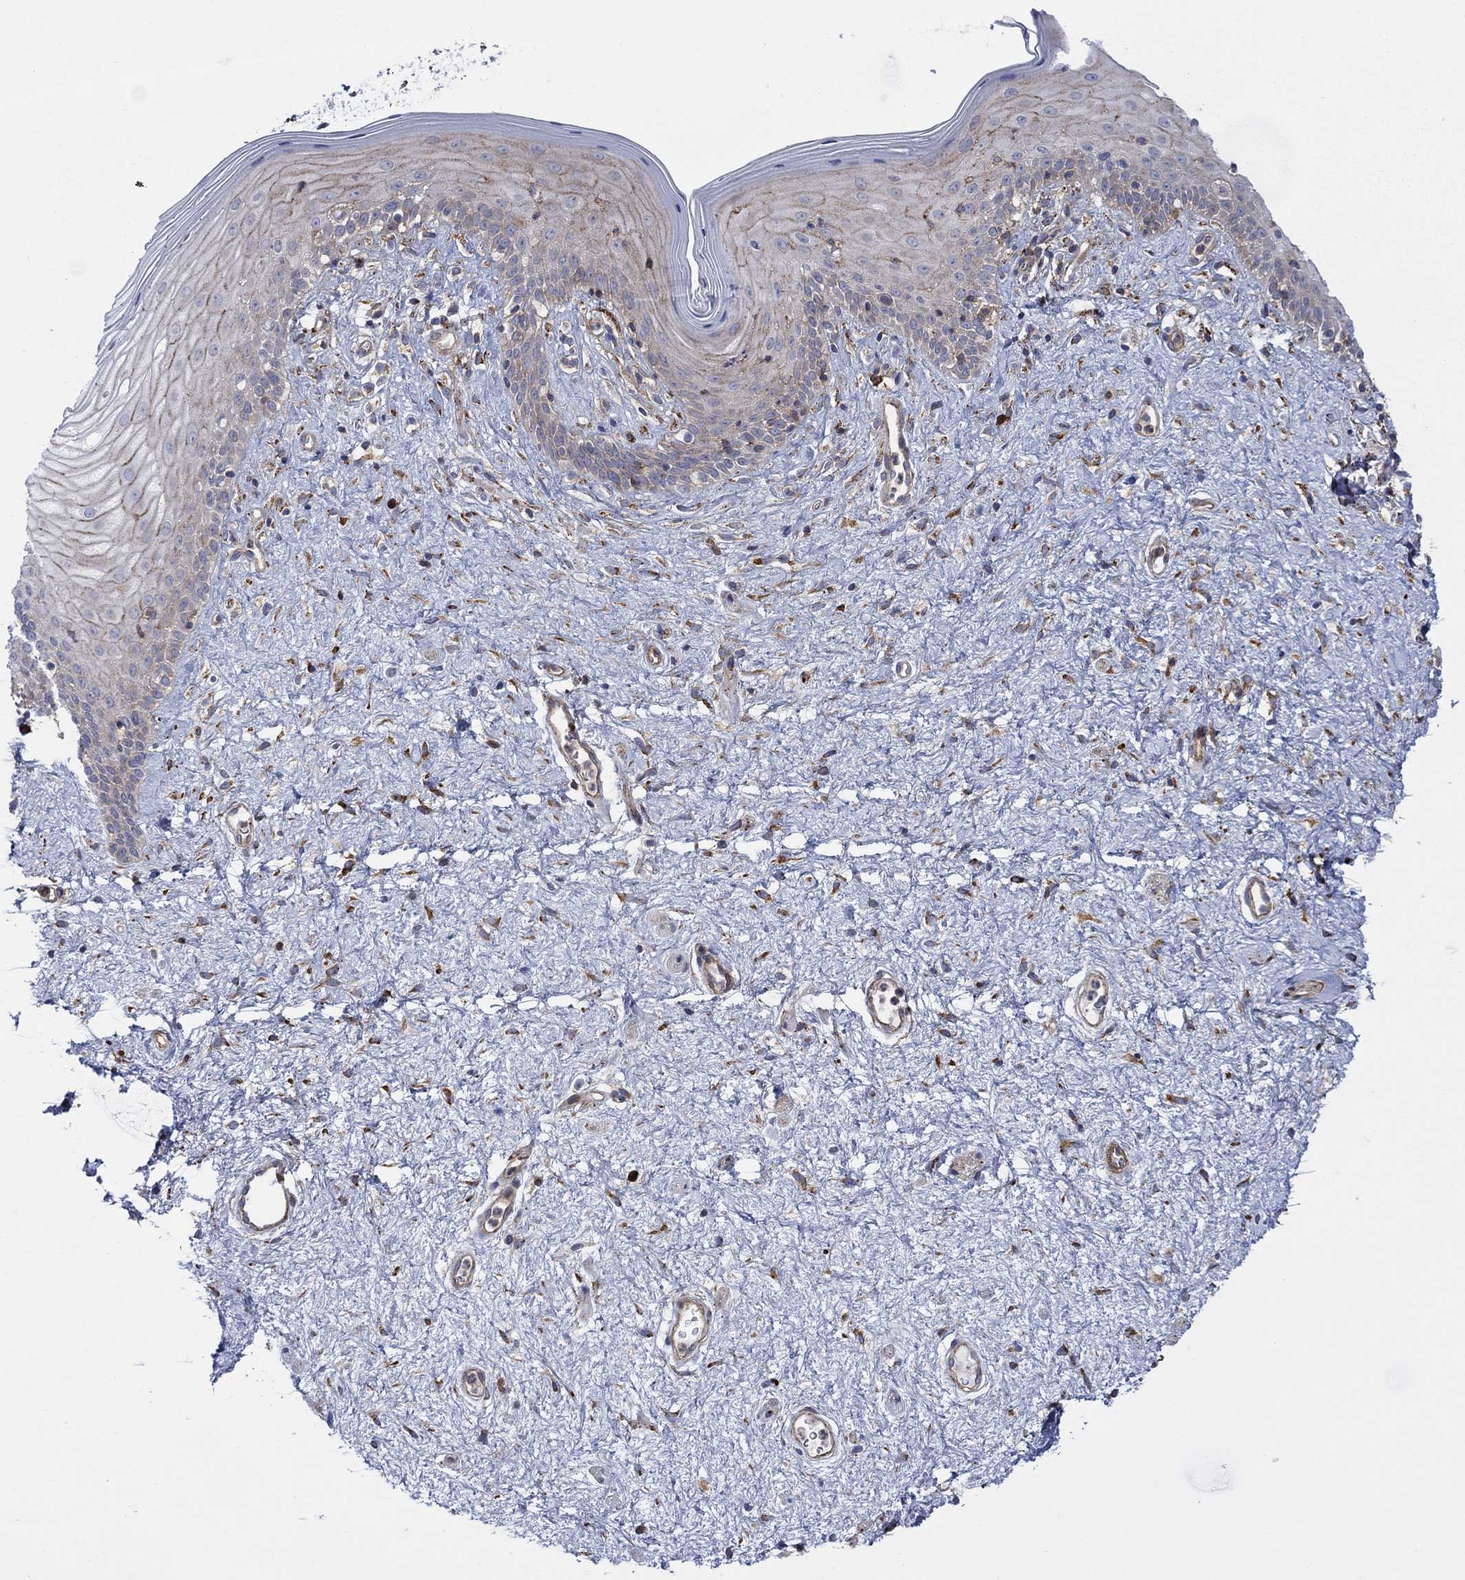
{"staining": {"intensity": "moderate", "quantity": "<25%", "location": "cytoplasmic/membranous"}, "tissue": "vagina", "cell_type": "Squamous epithelial cells", "image_type": "normal", "snomed": [{"axis": "morphology", "description": "Normal tissue, NOS"}, {"axis": "topography", "description": "Vagina"}], "caption": "Vagina stained for a protein reveals moderate cytoplasmic/membranous positivity in squamous epithelial cells. The staining was performed using DAB (3,3'-diaminobenzidine) to visualize the protein expression in brown, while the nuclei were stained in blue with hematoxylin (Magnification: 20x).", "gene": "PAG1", "patient": {"sex": "female", "age": 47}}